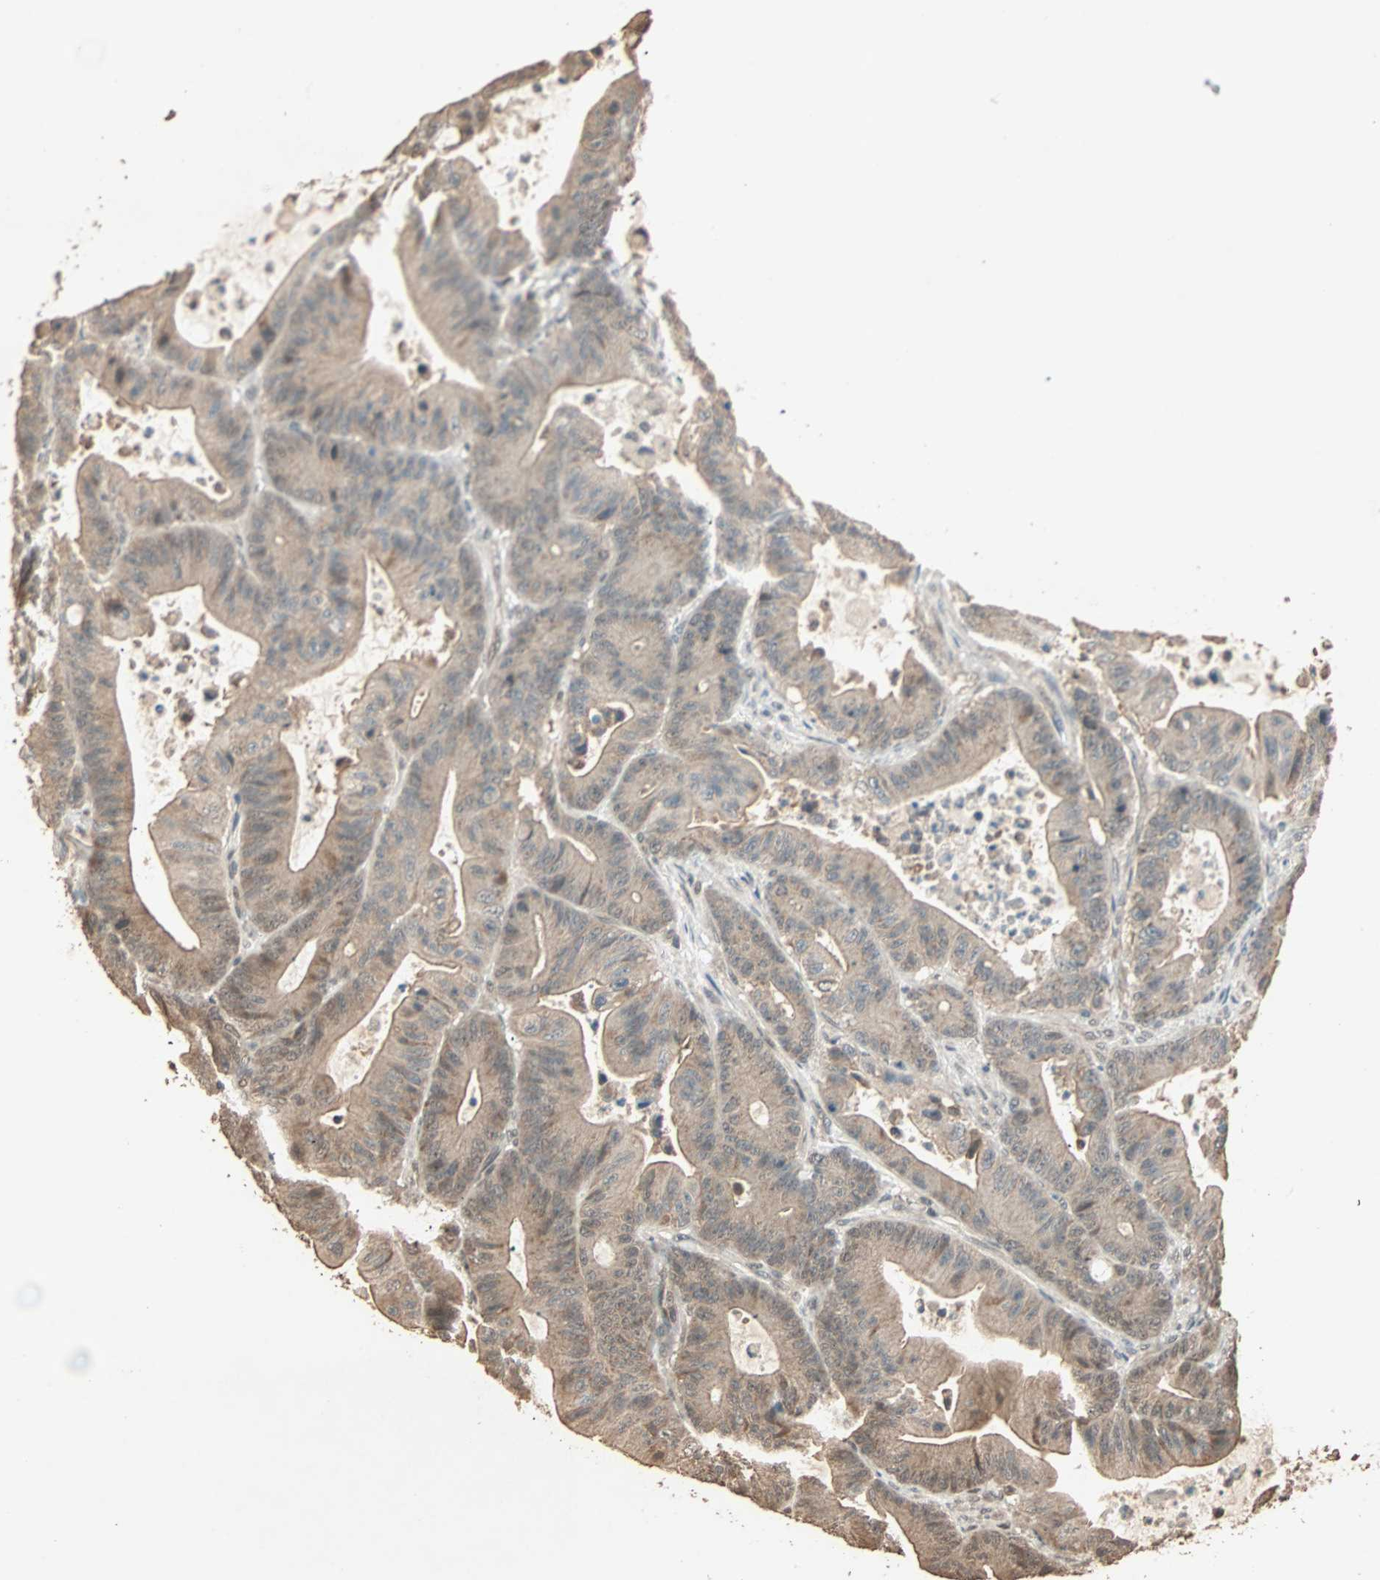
{"staining": {"intensity": "moderate", "quantity": ">75%", "location": "cytoplasmic/membranous,nuclear"}, "tissue": "colorectal cancer", "cell_type": "Tumor cells", "image_type": "cancer", "snomed": [{"axis": "morphology", "description": "Adenocarcinoma, NOS"}, {"axis": "topography", "description": "Colon"}], "caption": "A brown stain labels moderate cytoplasmic/membranous and nuclear staining of a protein in human colorectal adenocarcinoma tumor cells.", "gene": "ZBTB33", "patient": {"sex": "female", "age": 84}}